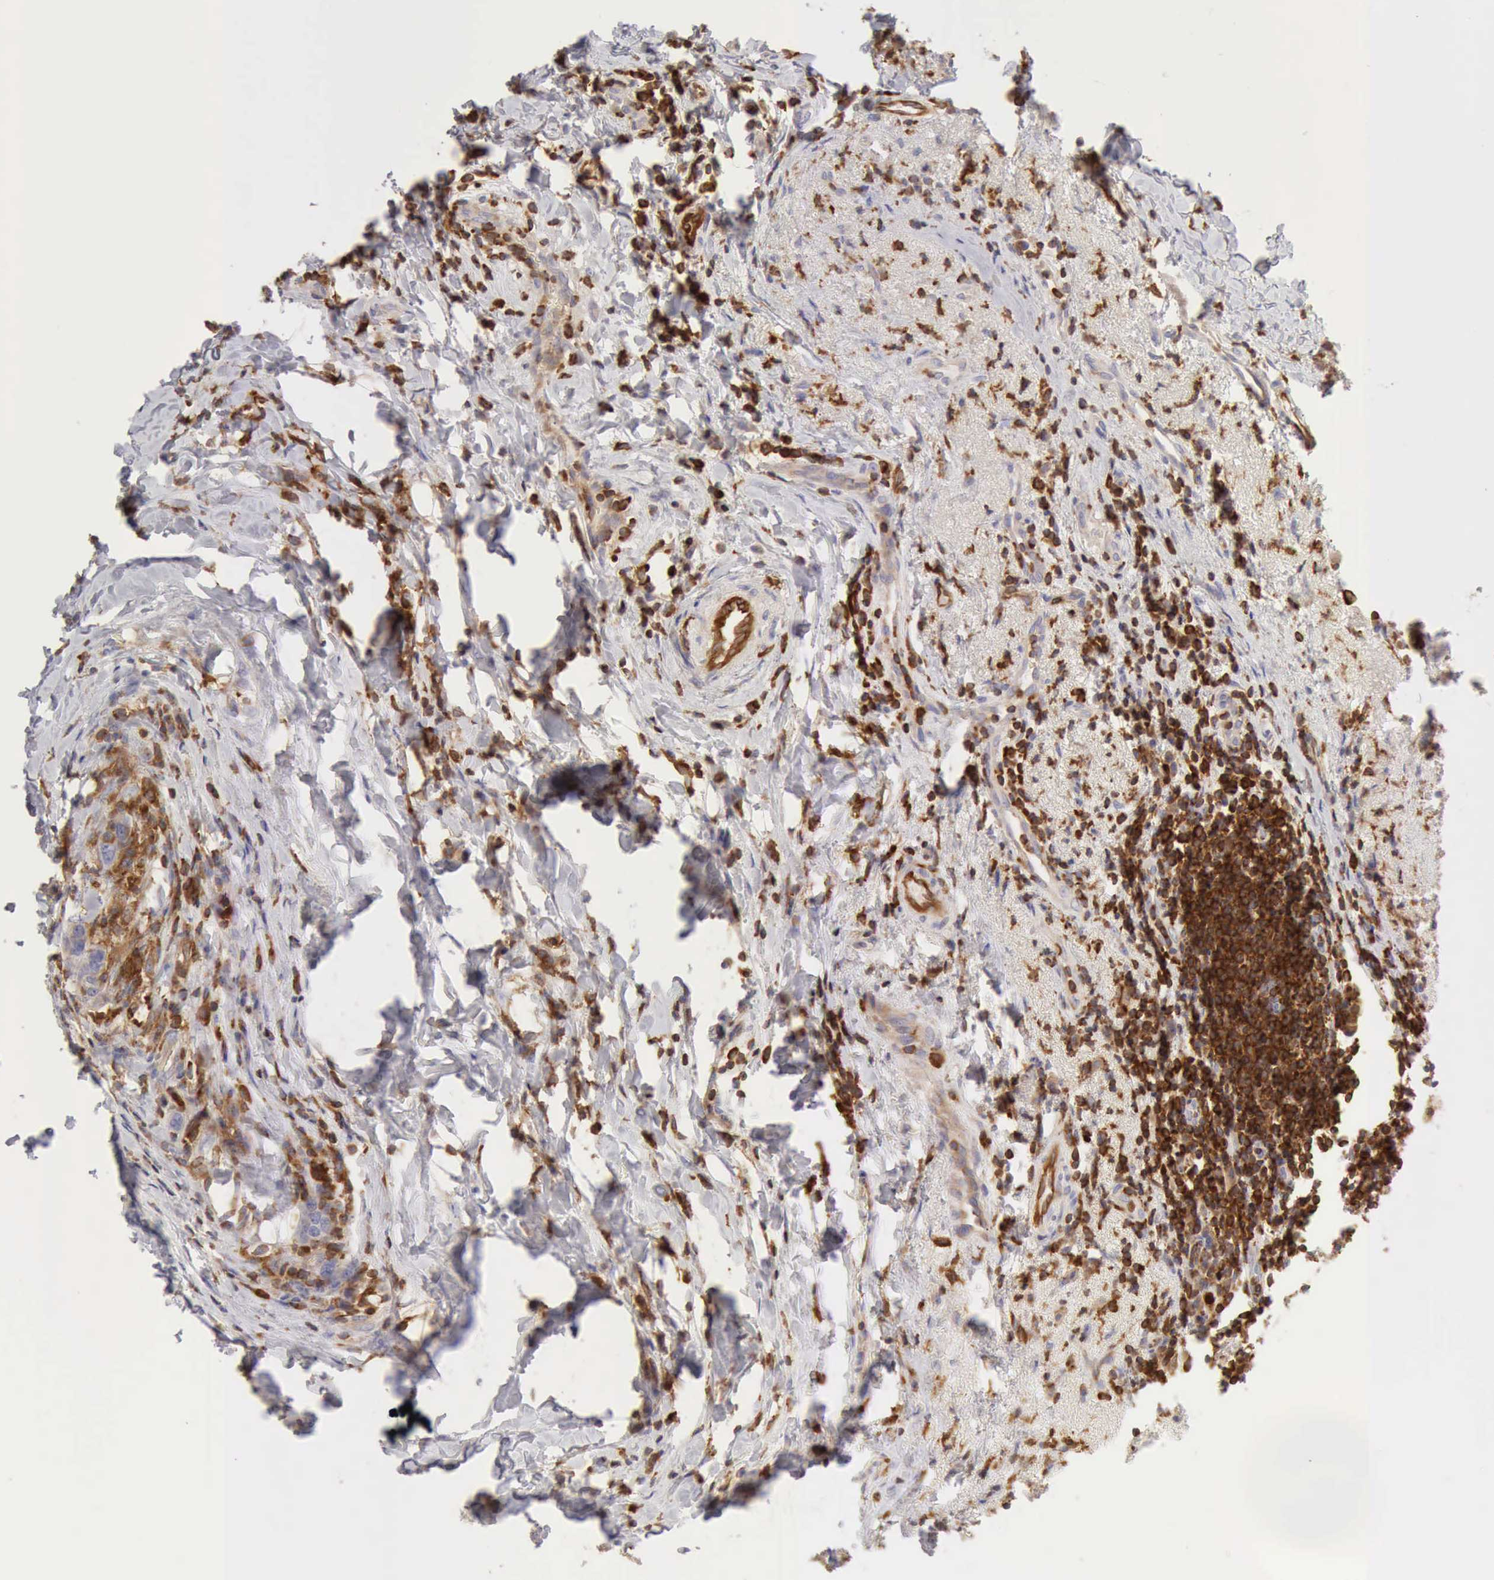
{"staining": {"intensity": "negative", "quantity": "none", "location": "none"}, "tissue": "breast cancer", "cell_type": "Tumor cells", "image_type": "cancer", "snomed": [{"axis": "morphology", "description": "Duct carcinoma"}, {"axis": "topography", "description": "Breast"}], "caption": "Breast intraductal carcinoma was stained to show a protein in brown. There is no significant staining in tumor cells.", "gene": "ARHGAP4", "patient": {"sex": "female", "age": 37}}